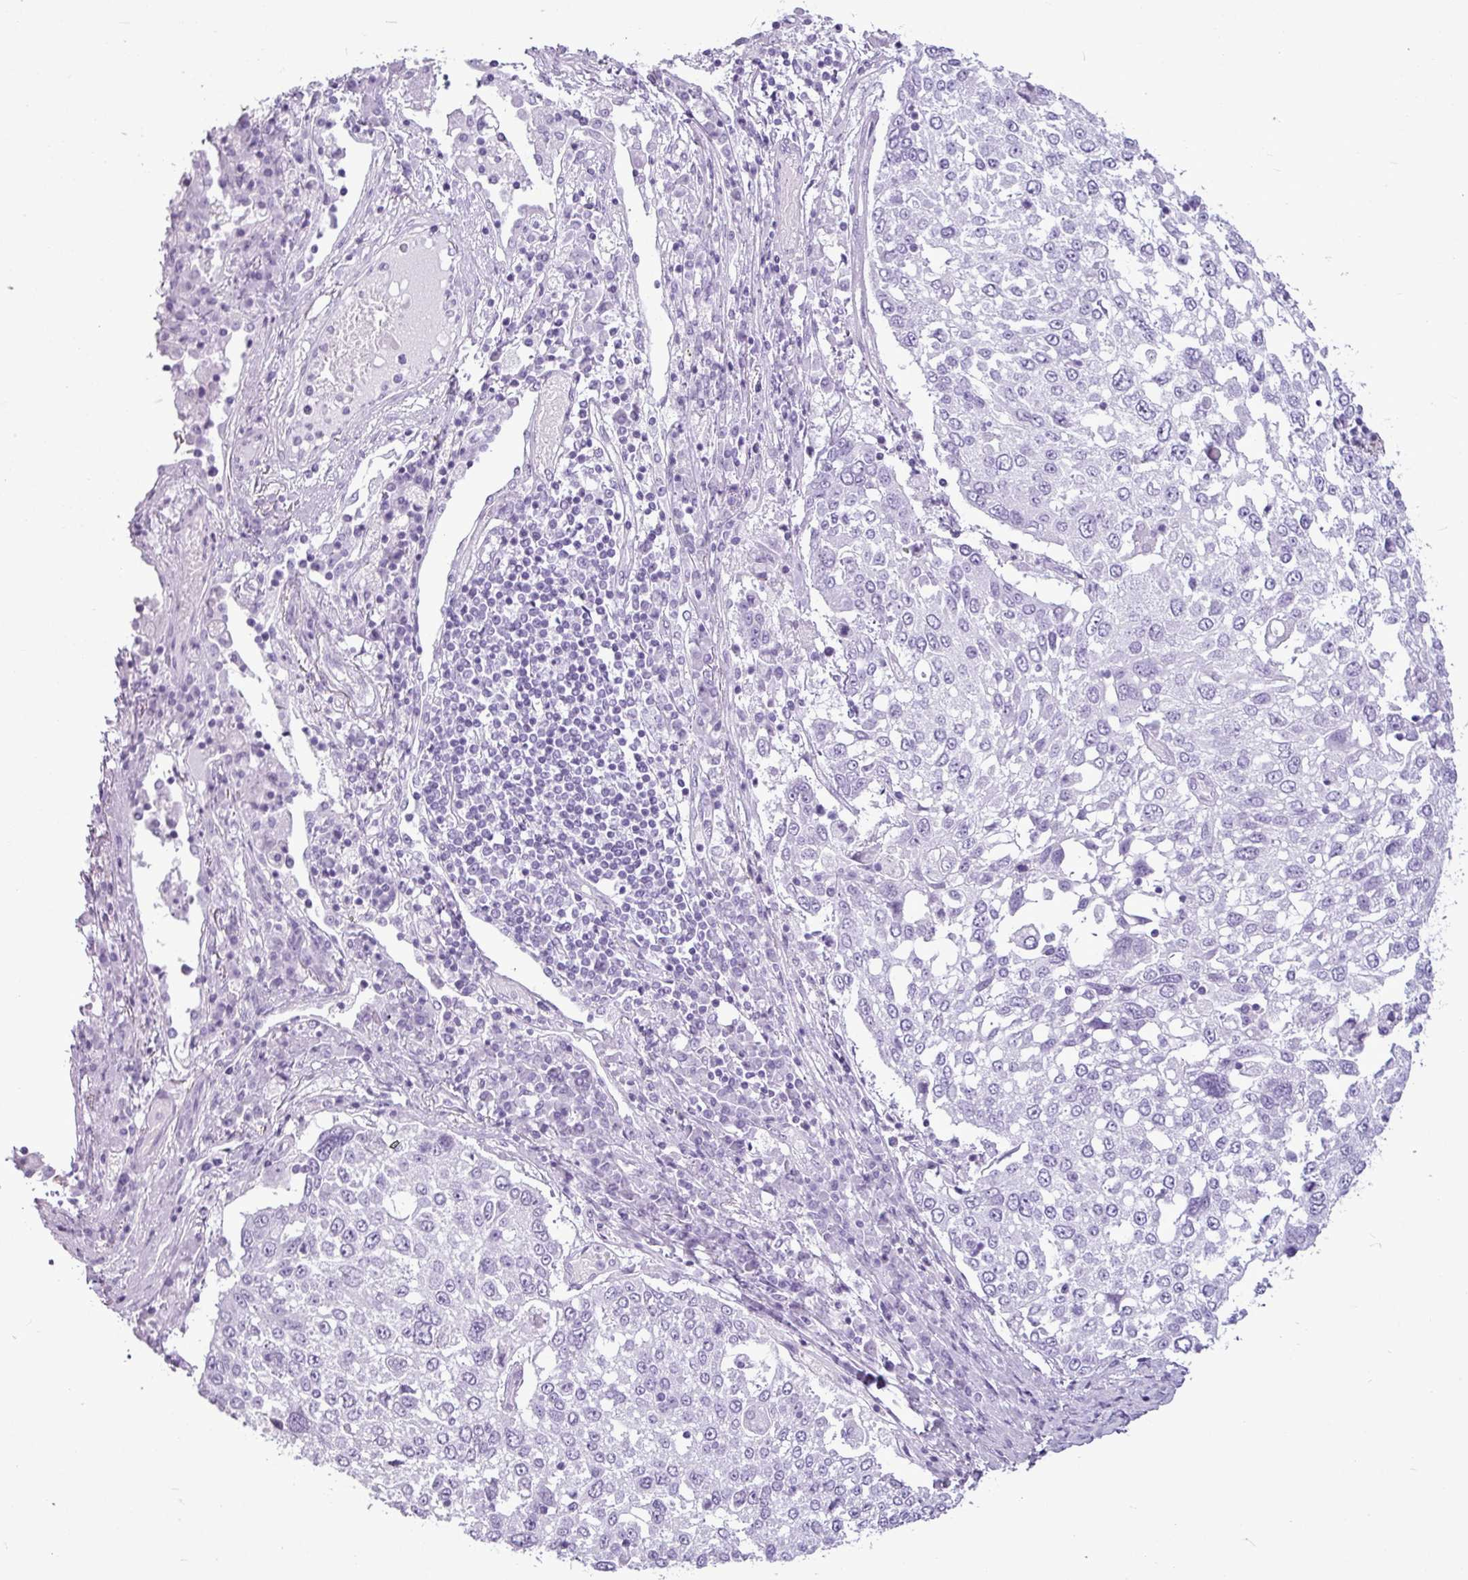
{"staining": {"intensity": "negative", "quantity": "none", "location": "none"}, "tissue": "lung cancer", "cell_type": "Tumor cells", "image_type": "cancer", "snomed": [{"axis": "morphology", "description": "Squamous cell carcinoma, NOS"}, {"axis": "topography", "description": "Lung"}], "caption": "There is no significant expression in tumor cells of lung cancer.", "gene": "AMY1B", "patient": {"sex": "male", "age": 65}}